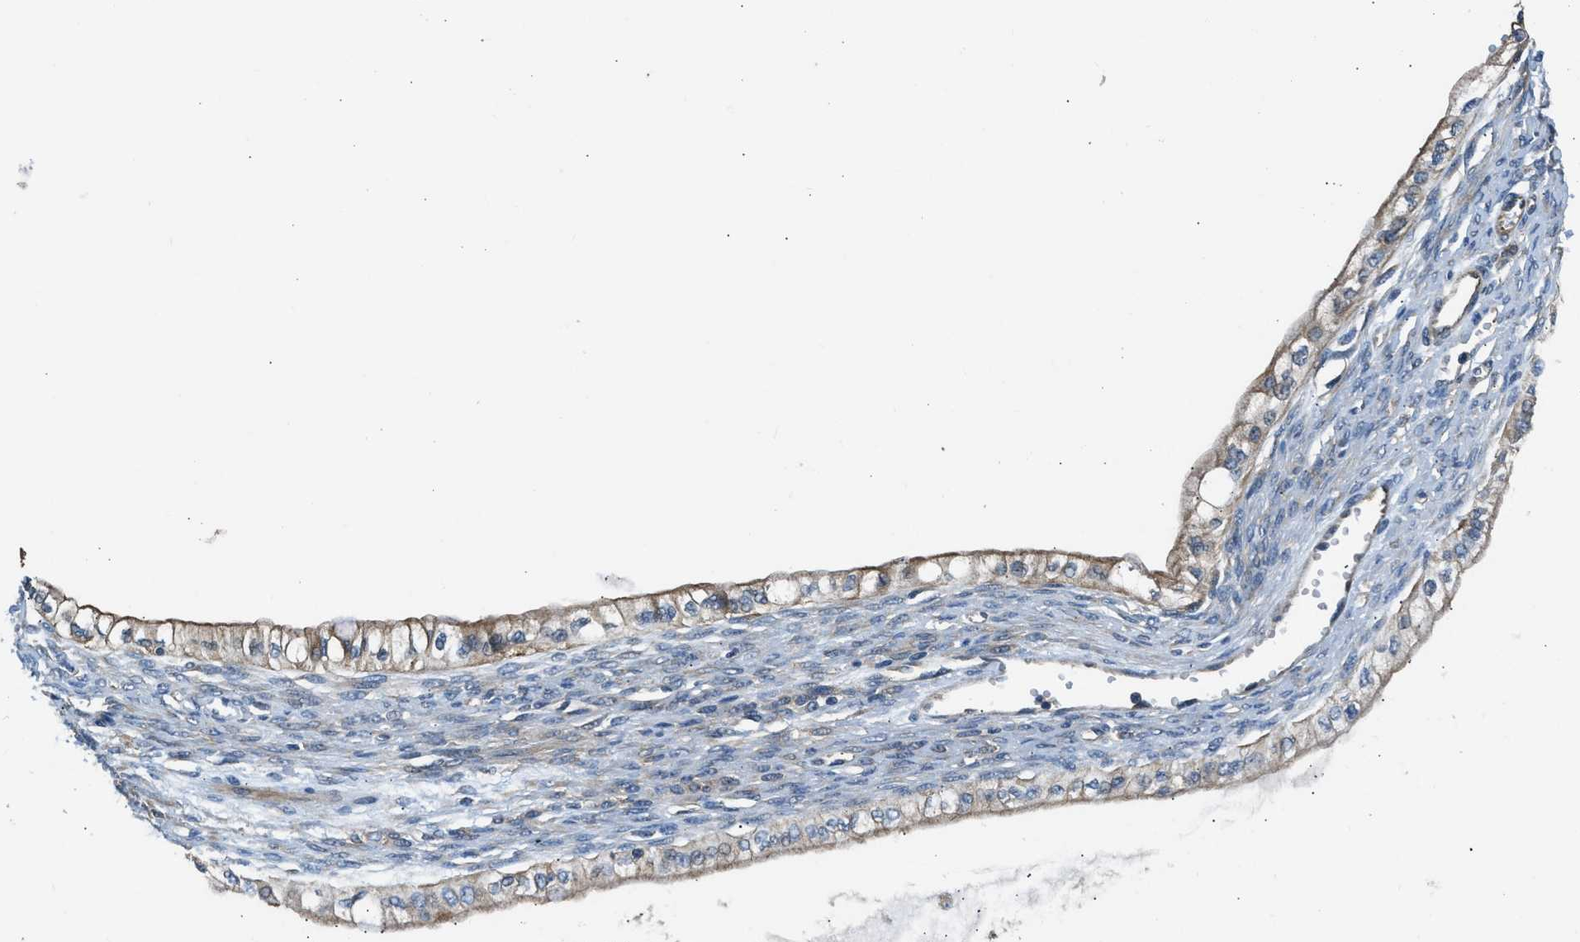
{"staining": {"intensity": "weak", "quantity": ">75%", "location": "cytoplasmic/membranous"}, "tissue": "ovarian cancer", "cell_type": "Tumor cells", "image_type": "cancer", "snomed": [{"axis": "morphology", "description": "Cystadenocarcinoma, mucinous, NOS"}, {"axis": "topography", "description": "Ovary"}], "caption": "Mucinous cystadenocarcinoma (ovarian) stained for a protein shows weak cytoplasmic/membranous positivity in tumor cells.", "gene": "IL3RA", "patient": {"sex": "female", "age": 57}}